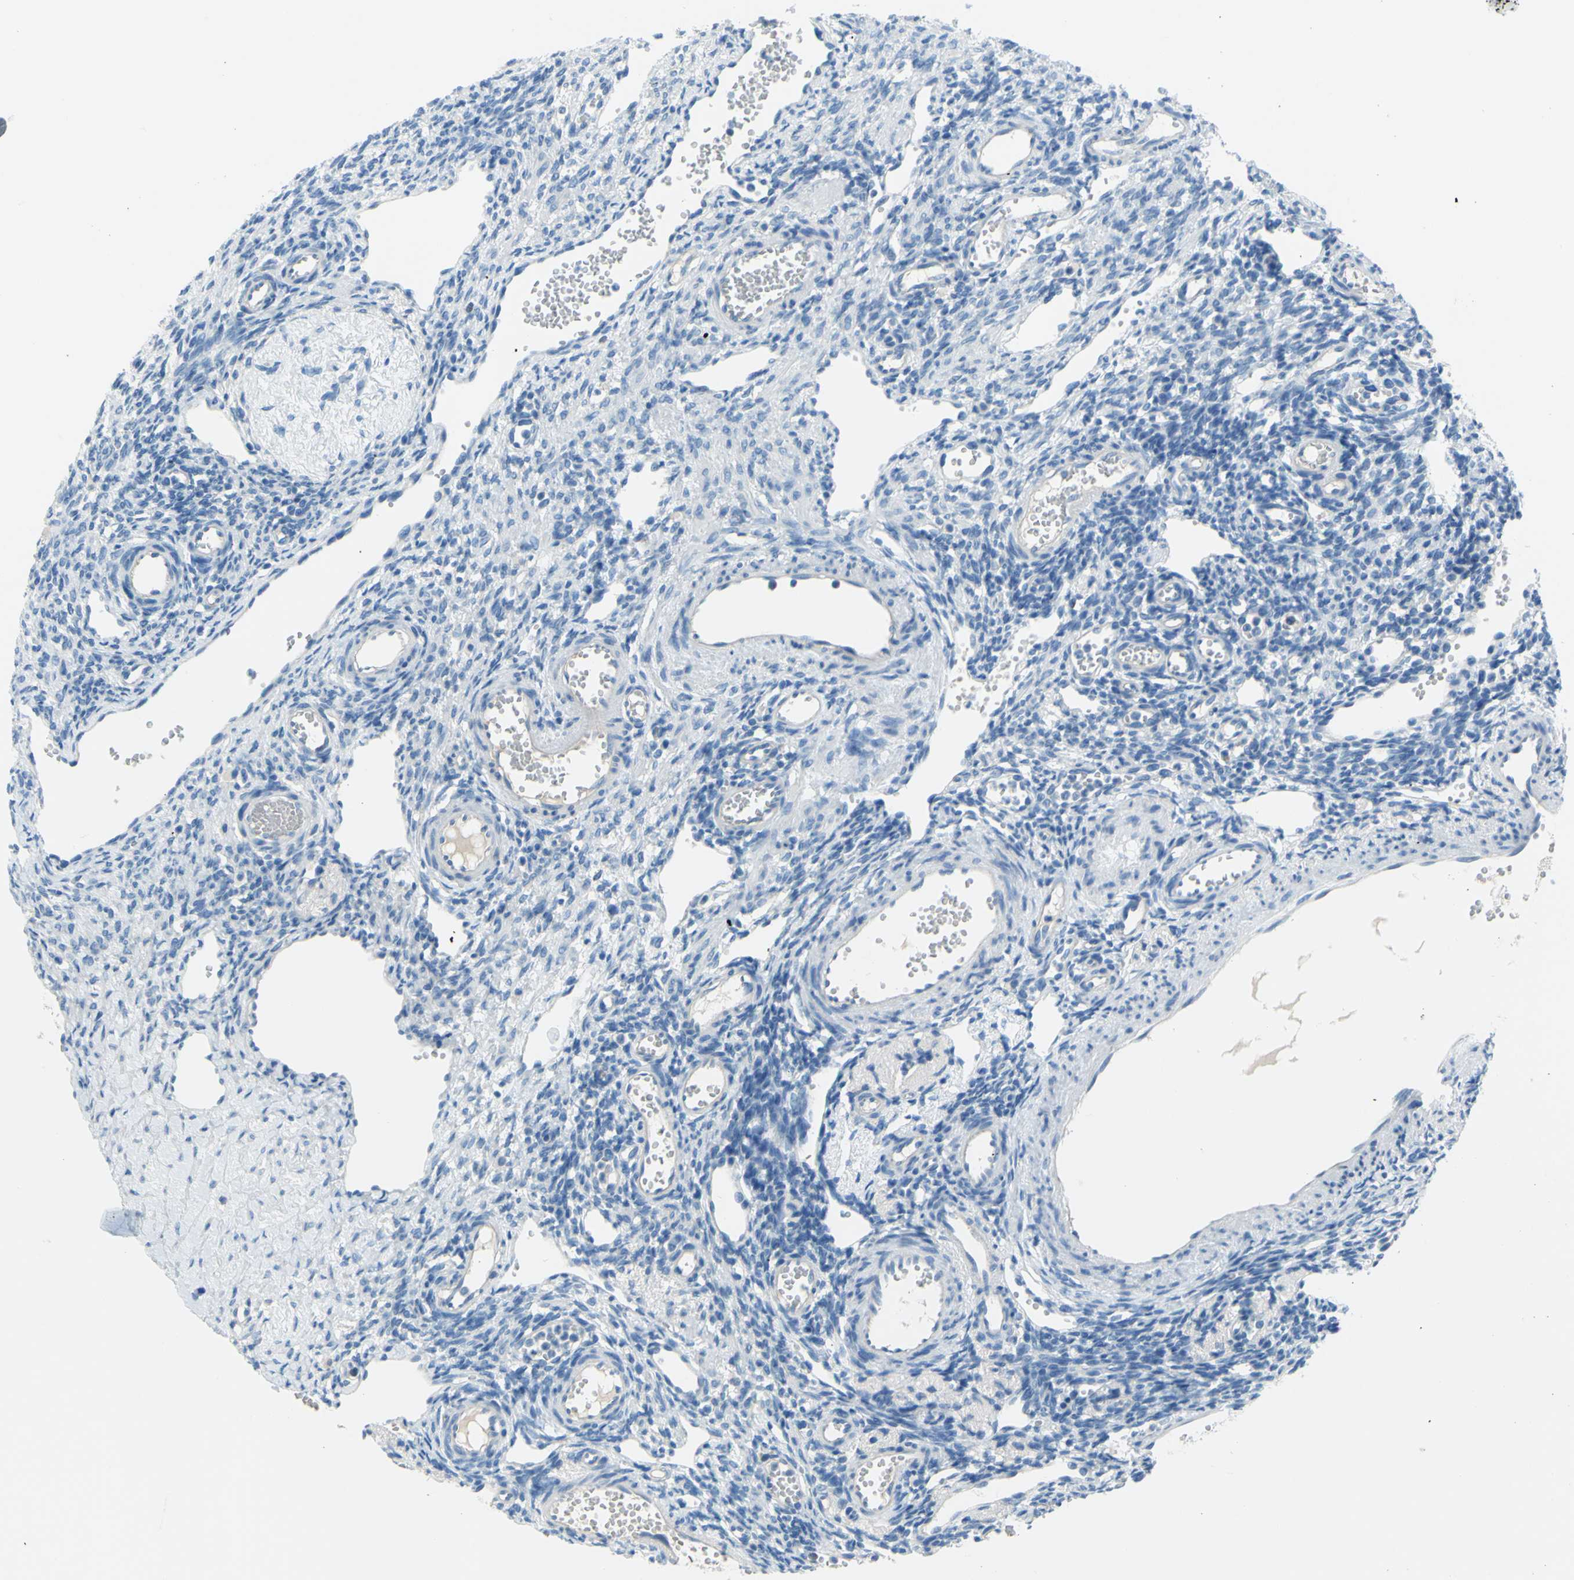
{"staining": {"intensity": "negative", "quantity": "none", "location": "none"}, "tissue": "ovary", "cell_type": "Ovarian stroma cells", "image_type": "normal", "snomed": [{"axis": "morphology", "description": "Normal tissue, NOS"}, {"axis": "topography", "description": "Ovary"}], "caption": "Ovarian stroma cells show no significant expression in normal ovary. Nuclei are stained in blue.", "gene": "DCT", "patient": {"sex": "female", "age": 33}}